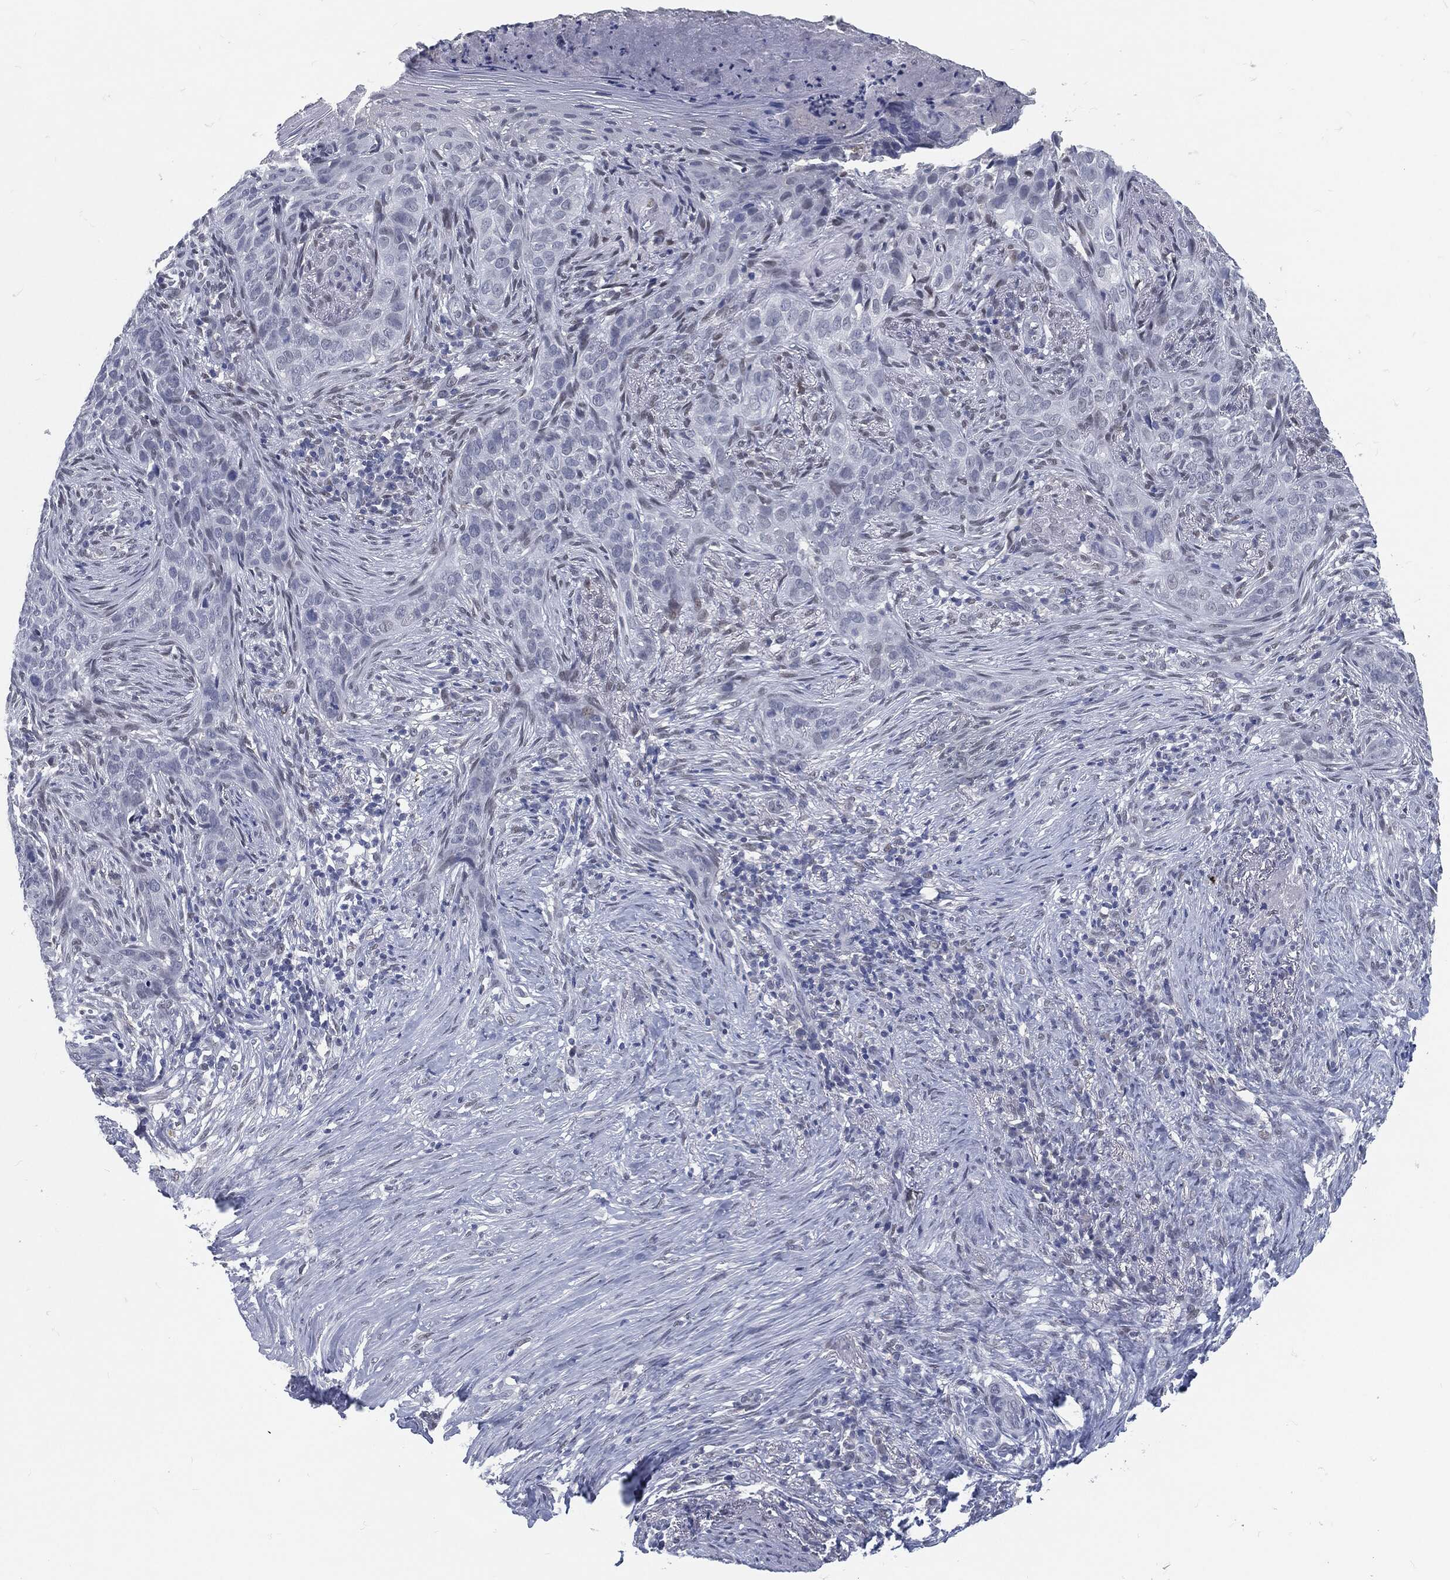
{"staining": {"intensity": "negative", "quantity": "none", "location": "none"}, "tissue": "skin cancer", "cell_type": "Tumor cells", "image_type": "cancer", "snomed": [{"axis": "morphology", "description": "Squamous cell carcinoma, NOS"}, {"axis": "topography", "description": "Skin"}], "caption": "Squamous cell carcinoma (skin) stained for a protein using immunohistochemistry displays no staining tumor cells.", "gene": "PROM1", "patient": {"sex": "male", "age": 88}}